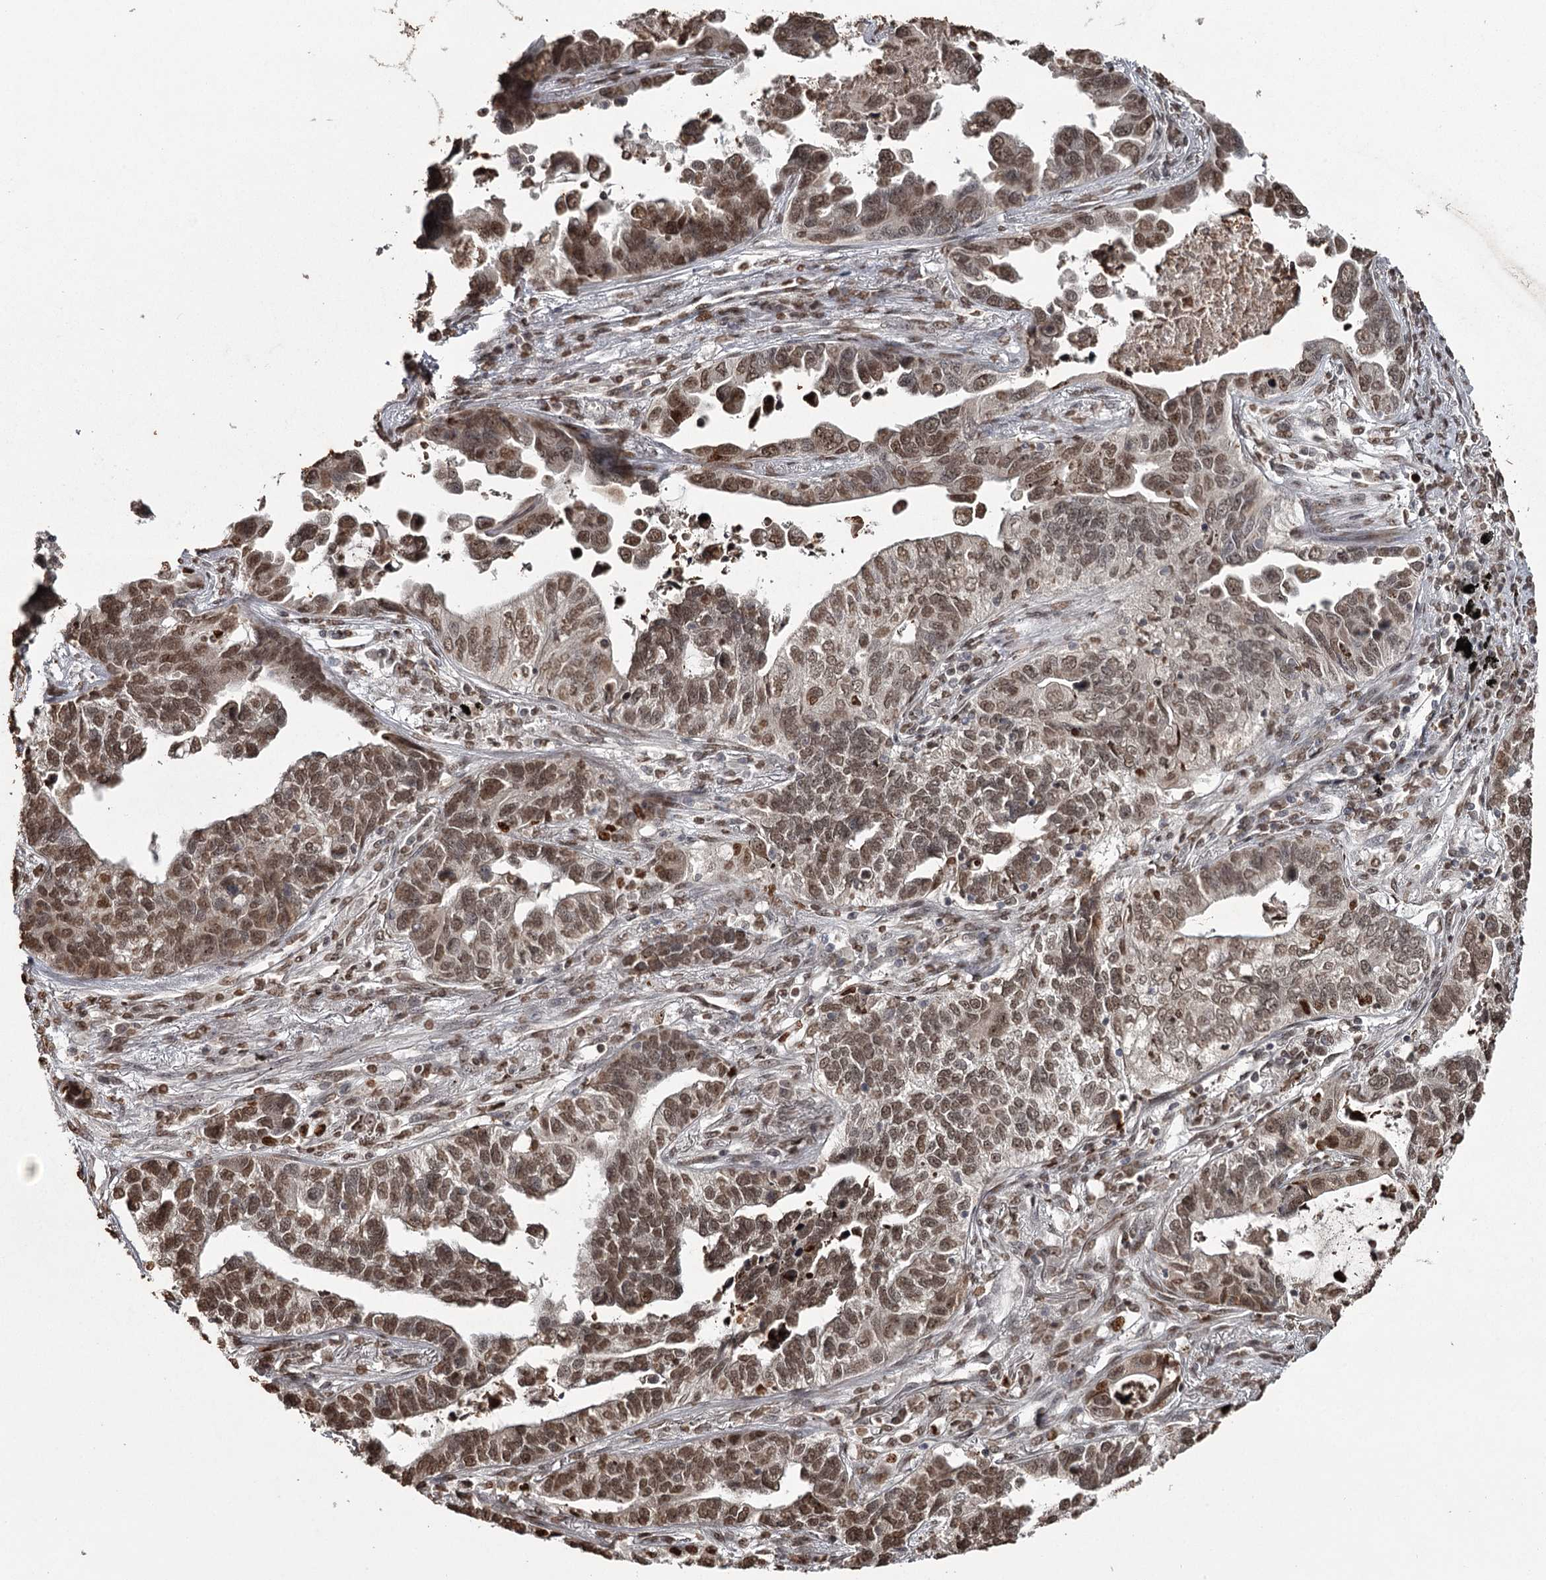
{"staining": {"intensity": "moderate", "quantity": ">75%", "location": "nuclear"}, "tissue": "lung cancer", "cell_type": "Tumor cells", "image_type": "cancer", "snomed": [{"axis": "morphology", "description": "Adenocarcinoma, NOS"}, {"axis": "topography", "description": "Lung"}], "caption": "Protein staining of lung adenocarcinoma tissue shows moderate nuclear staining in approximately >75% of tumor cells.", "gene": "THYN1", "patient": {"sex": "male", "age": 67}}